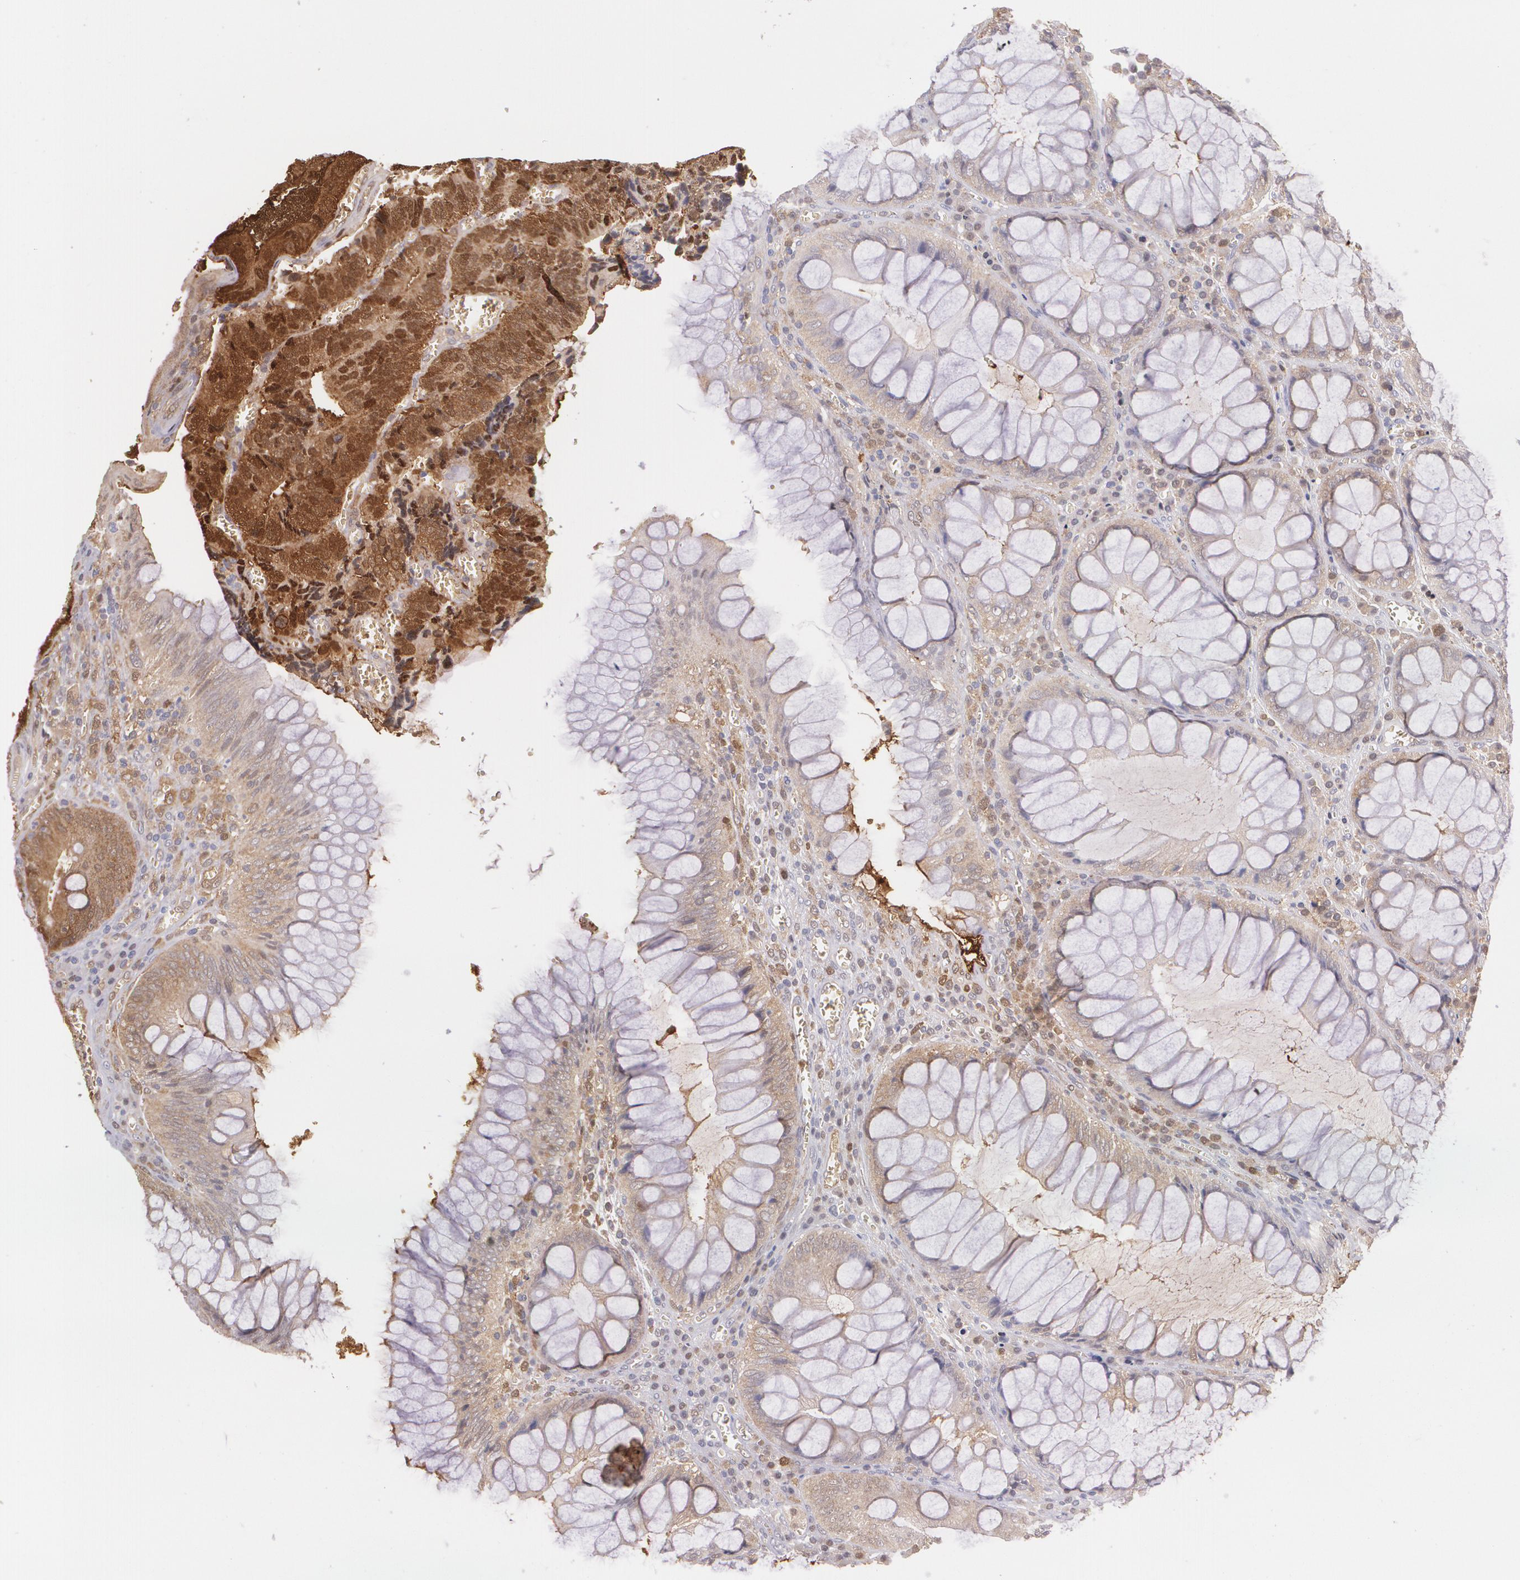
{"staining": {"intensity": "strong", "quantity": ">75%", "location": "cytoplasmic/membranous,nuclear"}, "tissue": "colorectal cancer", "cell_type": "Tumor cells", "image_type": "cancer", "snomed": [{"axis": "morphology", "description": "Adenocarcinoma, NOS"}, {"axis": "topography", "description": "Colon"}], "caption": "Brown immunohistochemical staining in human colorectal cancer (adenocarcinoma) shows strong cytoplasmic/membranous and nuclear positivity in approximately >75% of tumor cells. (DAB (3,3'-diaminobenzidine) IHC with brightfield microscopy, high magnification).", "gene": "HSPH1", "patient": {"sex": "male", "age": 72}}